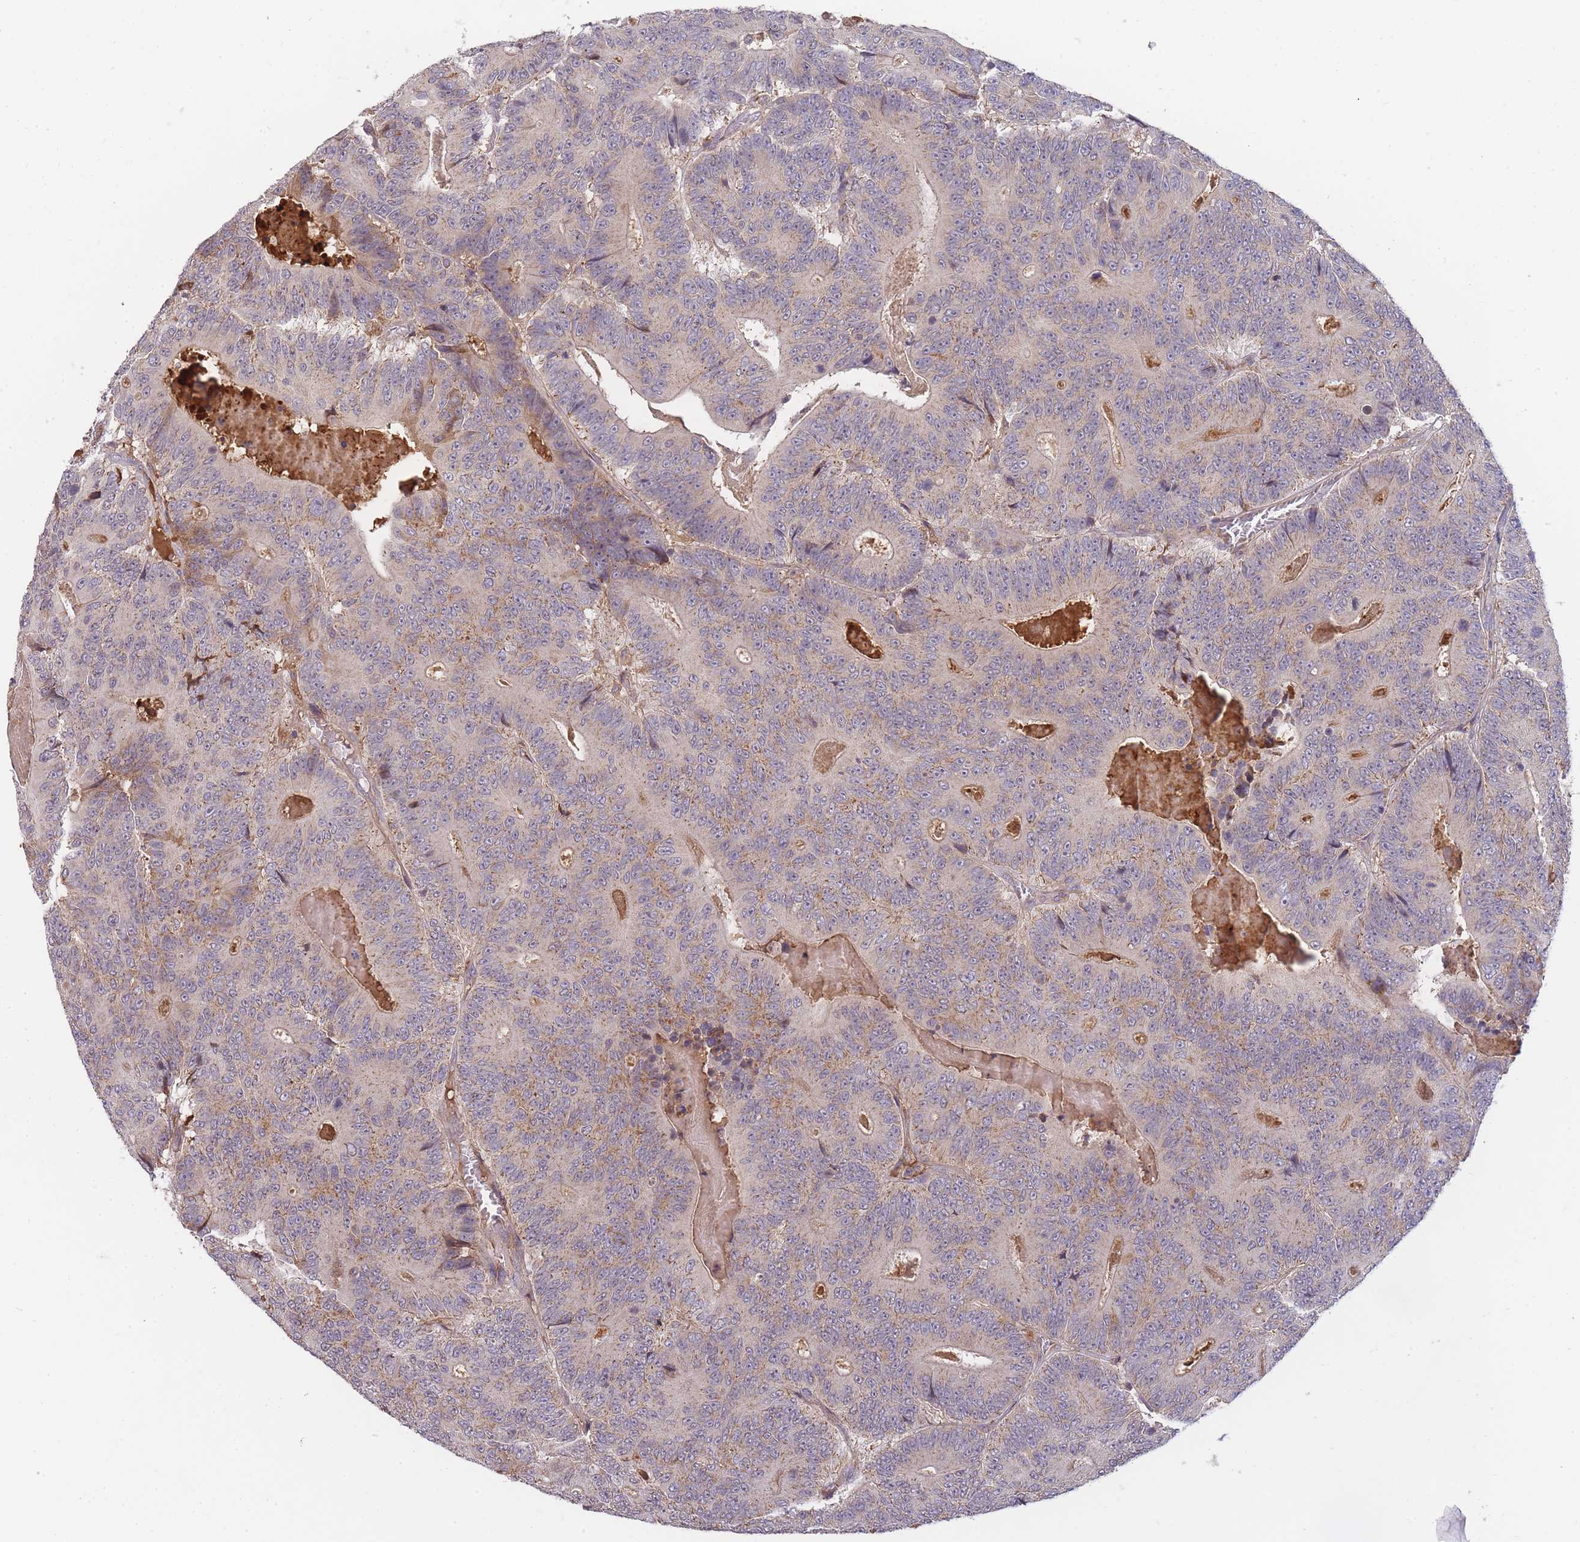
{"staining": {"intensity": "weak", "quantity": "25%-75%", "location": "cytoplasmic/membranous"}, "tissue": "colorectal cancer", "cell_type": "Tumor cells", "image_type": "cancer", "snomed": [{"axis": "morphology", "description": "Adenocarcinoma, NOS"}, {"axis": "topography", "description": "Colon"}], "caption": "Immunohistochemical staining of colorectal adenocarcinoma reveals weak cytoplasmic/membranous protein positivity in approximately 25%-75% of tumor cells.", "gene": "RALGDS", "patient": {"sex": "male", "age": 83}}